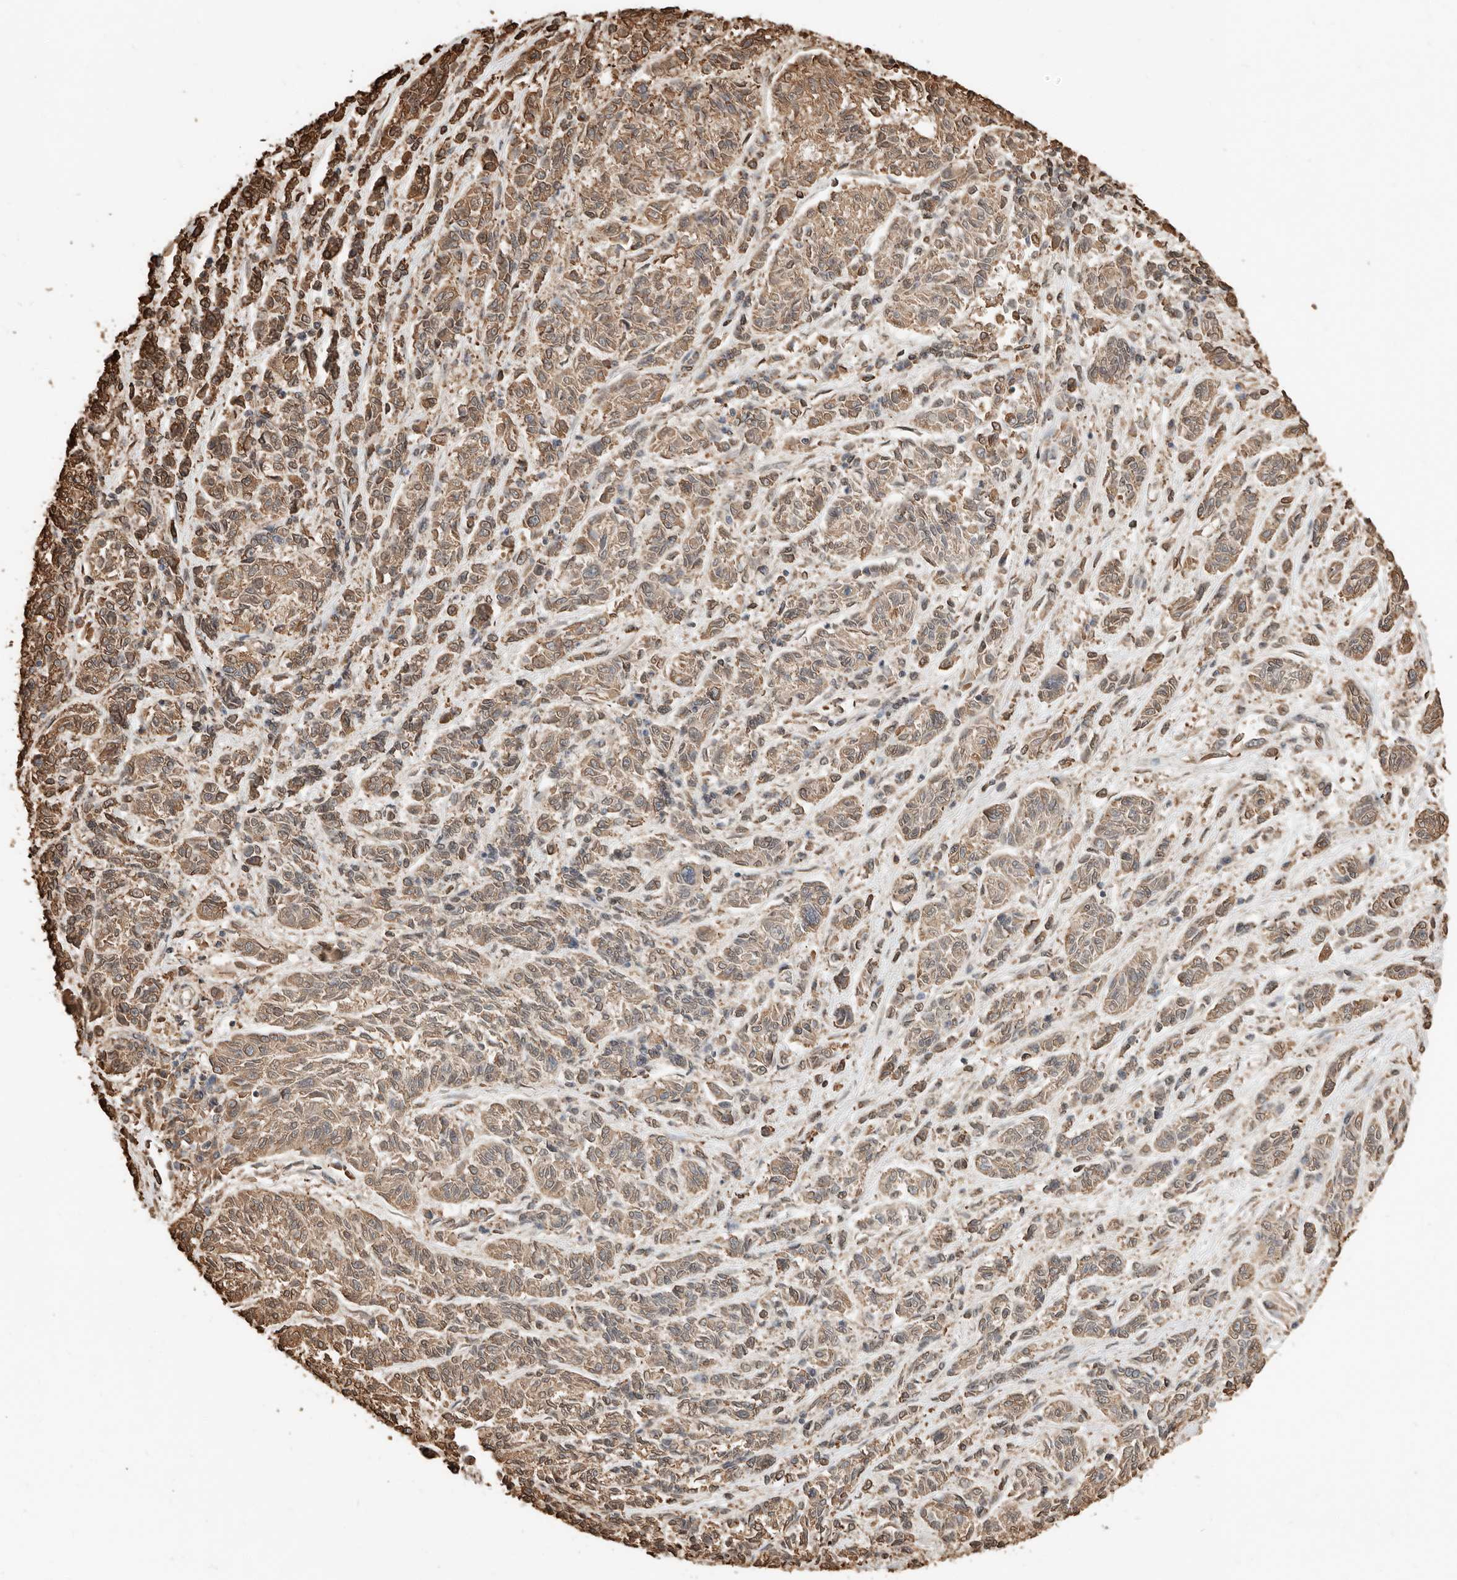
{"staining": {"intensity": "moderate", "quantity": "25%-75%", "location": "cytoplasmic/membranous"}, "tissue": "melanoma", "cell_type": "Tumor cells", "image_type": "cancer", "snomed": [{"axis": "morphology", "description": "Malignant melanoma, NOS"}, {"axis": "topography", "description": "Skin"}], "caption": "Melanoma was stained to show a protein in brown. There is medium levels of moderate cytoplasmic/membranous expression in about 25%-75% of tumor cells. (IHC, brightfield microscopy, high magnification).", "gene": "ARHGEF10L", "patient": {"sex": "male", "age": 53}}